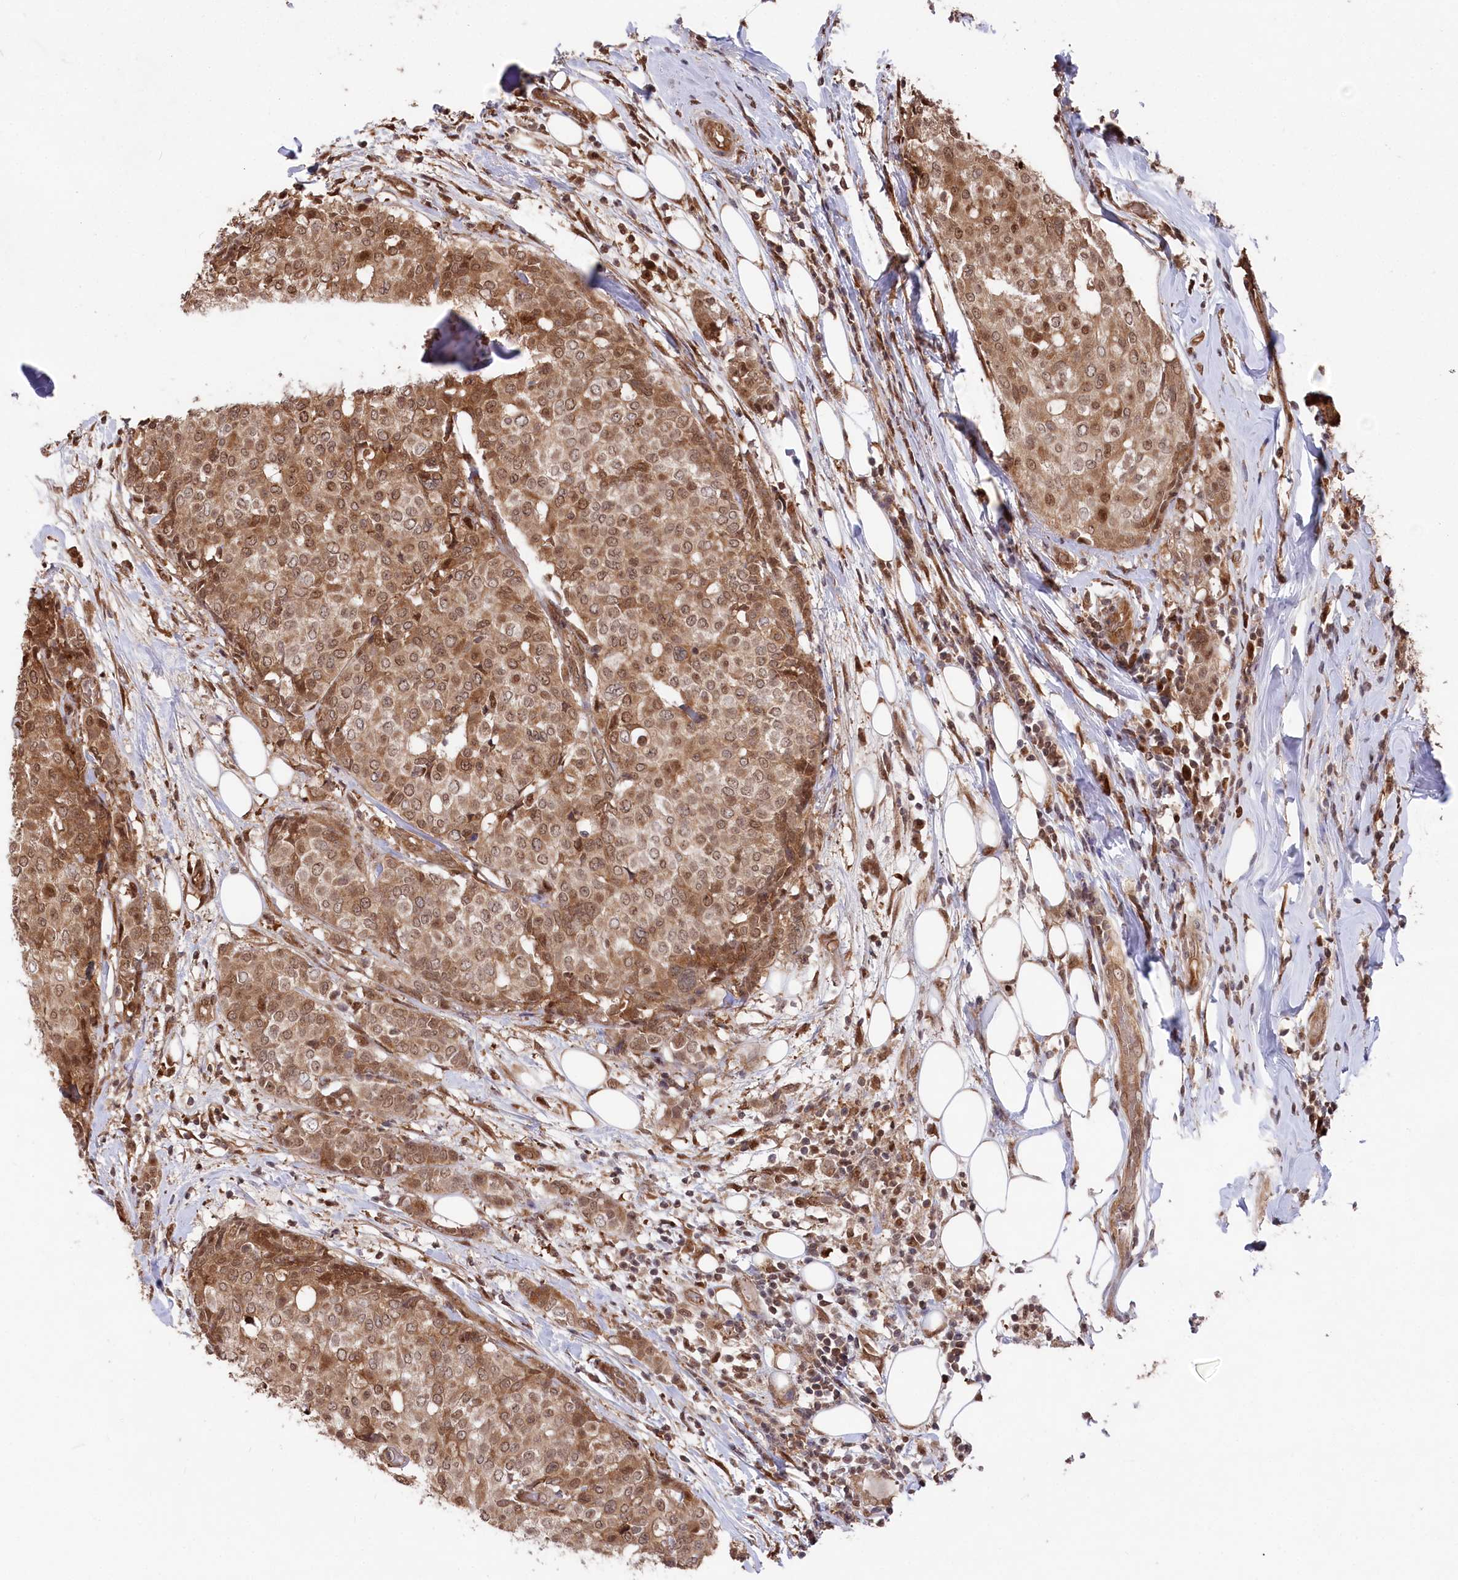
{"staining": {"intensity": "moderate", "quantity": ">75%", "location": "cytoplasmic/membranous,nuclear"}, "tissue": "breast cancer", "cell_type": "Tumor cells", "image_type": "cancer", "snomed": [{"axis": "morphology", "description": "Lobular carcinoma"}, {"axis": "topography", "description": "Breast"}], "caption": "Protein expression by immunohistochemistry displays moderate cytoplasmic/membranous and nuclear expression in about >75% of tumor cells in breast lobular carcinoma.", "gene": "PSMA1", "patient": {"sex": "female", "age": 51}}